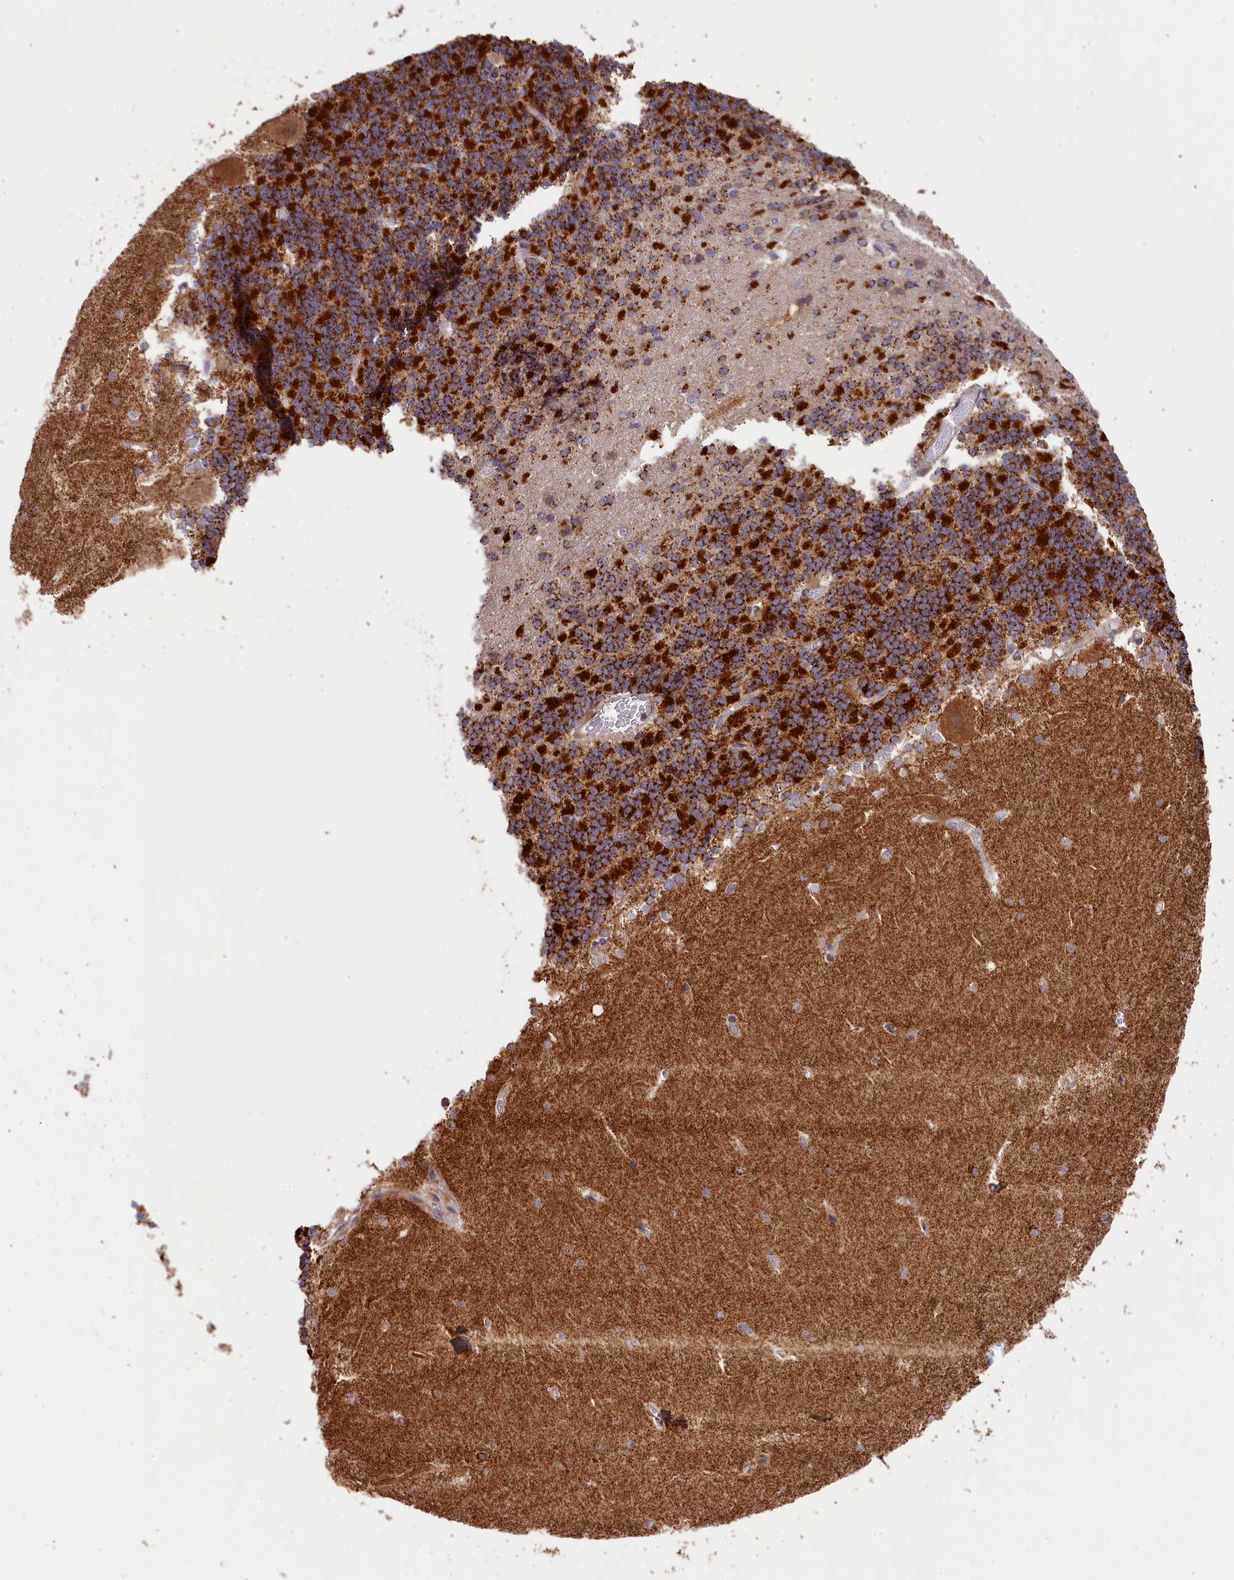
{"staining": {"intensity": "strong", "quantity": "25%-75%", "location": "cytoplasmic/membranous"}, "tissue": "cerebellum", "cell_type": "Cells in granular layer", "image_type": "normal", "snomed": [{"axis": "morphology", "description": "Normal tissue, NOS"}, {"axis": "topography", "description": "Cerebellum"}], "caption": "Brown immunohistochemical staining in normal human cerebellum shows strong cytoplasmic/membranous positivity in about 25%-75% of cells in granular layer.", "gene": "CEP44", "patient": {"sex": "male", "age": 37}}